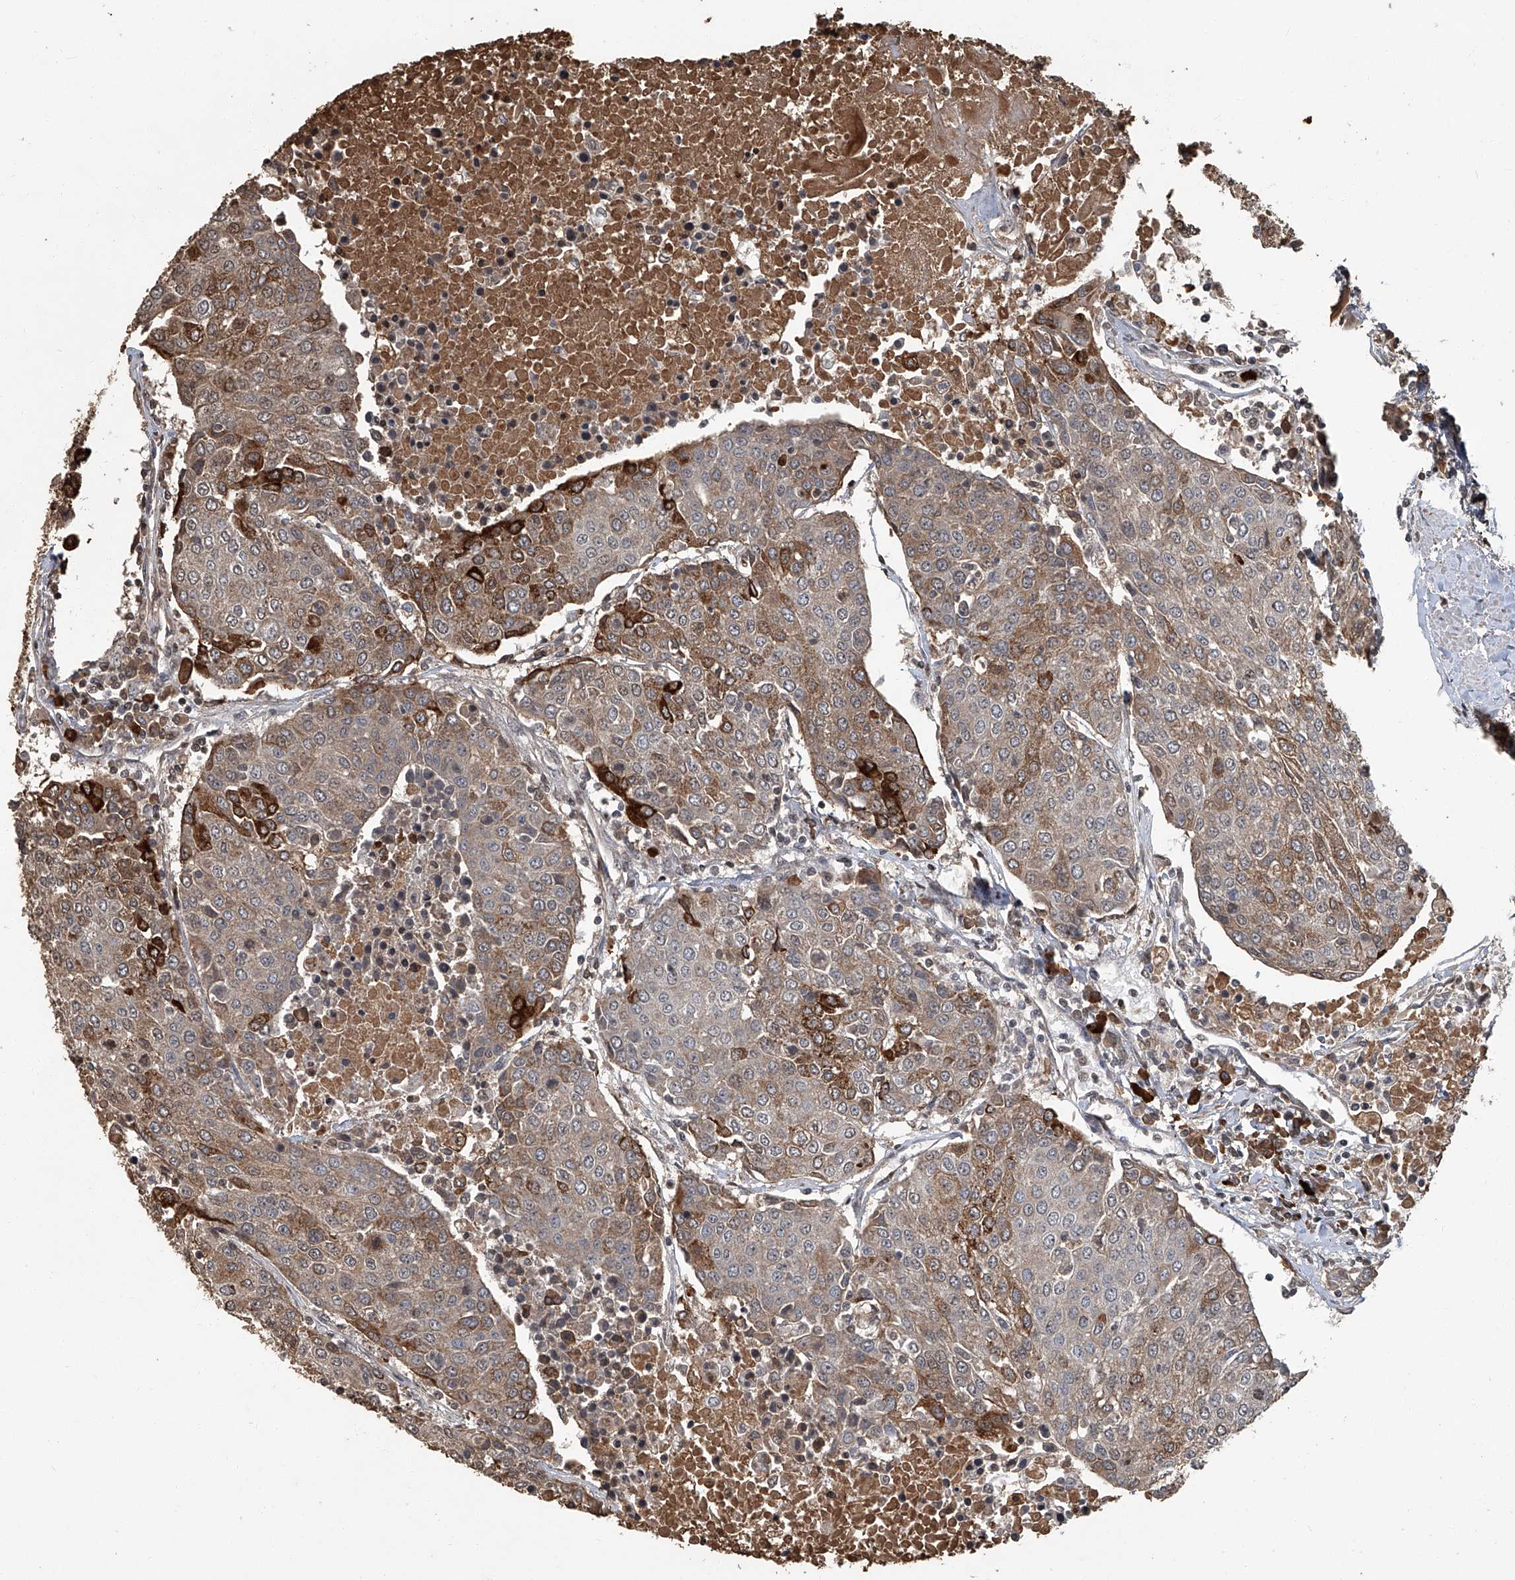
{"staining": {"intensity": "moderate", "quantity": ">75%", "location": "cytoplasmic/membranous"}, "tissue": "urothelial cancer", "cell_type": "Tumor cells", "image_type": "cancer", "snomed": [{"axis": "morphology", "description": "Urothelial carcinoma, High grade"}, {"axis": "topography", "description": "Urinary bladder"}], "caption": "IHC (DAB (3,3'-diaminobenzidine)) staining of human urothelial cancer demonstrates moderate cytoplasmic/membranous protein staining in approximately >75% of tumor cells.", "gene": "GPR132", "patient": {"sex": "female", "age": 85}}